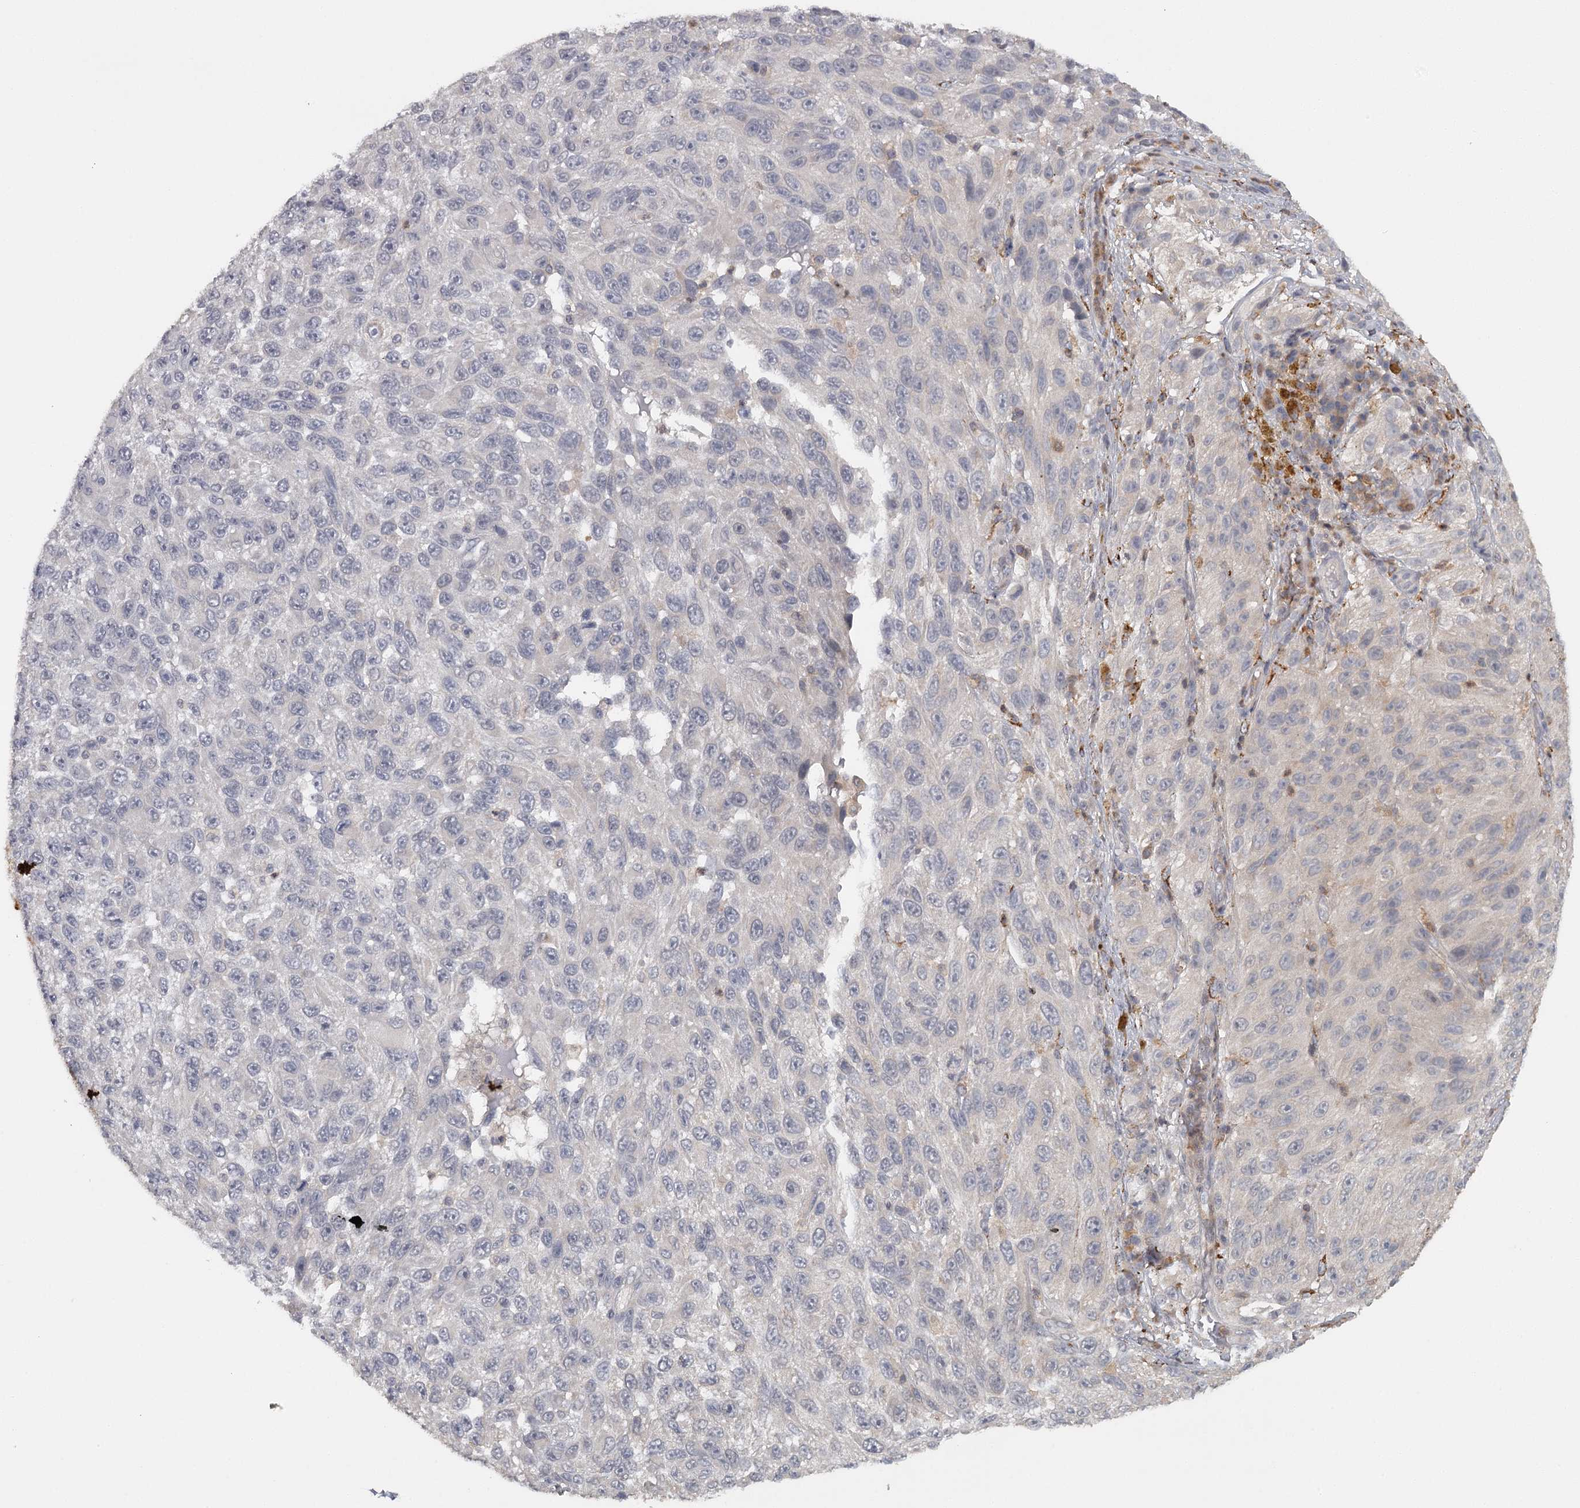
{"staining": {"intensity": "negative", "quantity": "none", "location": "none"}, "tissue": "melanoma", "cell_type": "Tumor cells", "image_type": "cancer", "snomed": [{"axis": "morphology", "description": "Malignant melanoma, NOS"}, {"axis": "topography", "description": "Skin"}], "caption": "This is an immunohistochemistry photomicrograph of human melanoma. There is no staining in tumor cells.", "gene": "FAXC", "patient": {"sex": "female", "age": 96}}